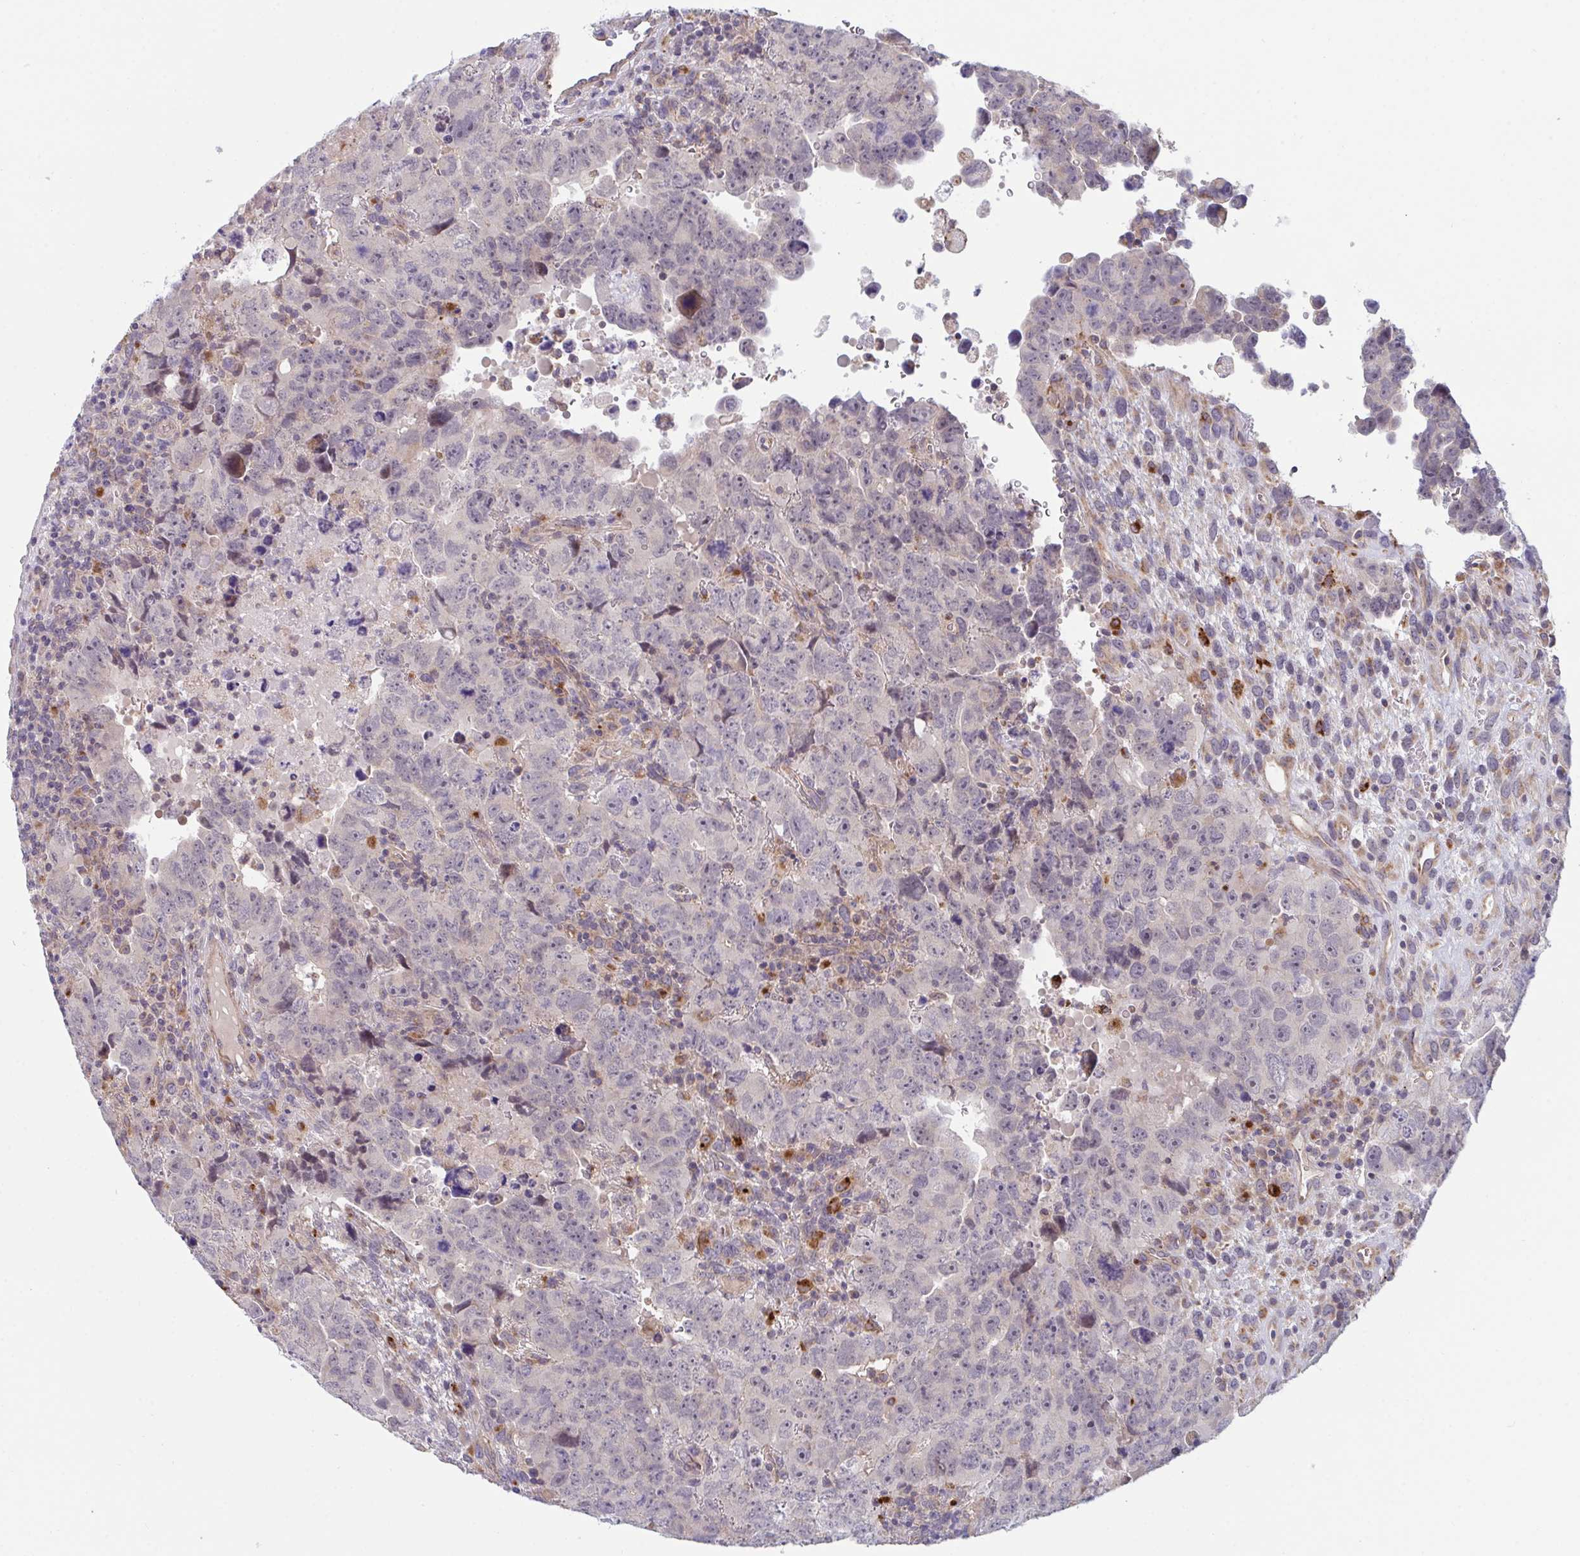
{"staining": {"intensity": "negative", "quantity": "none", "location": "none"}, "tissue": "testis cancer", "cell_type": "Tumor cells", "image_type": "cancer", "snomed": [{"axis": "morphology", "description": "Carcinoma, Embryonal, NOS"}, {"axis": "topography", "description": "Testis"}], "caption": "Immunohistochemical staining of testis embryonal carcinoma displays no significant staining in tumor cells.", "gene": "XAF1", "patient": {"sex": "male", "age": 24}}